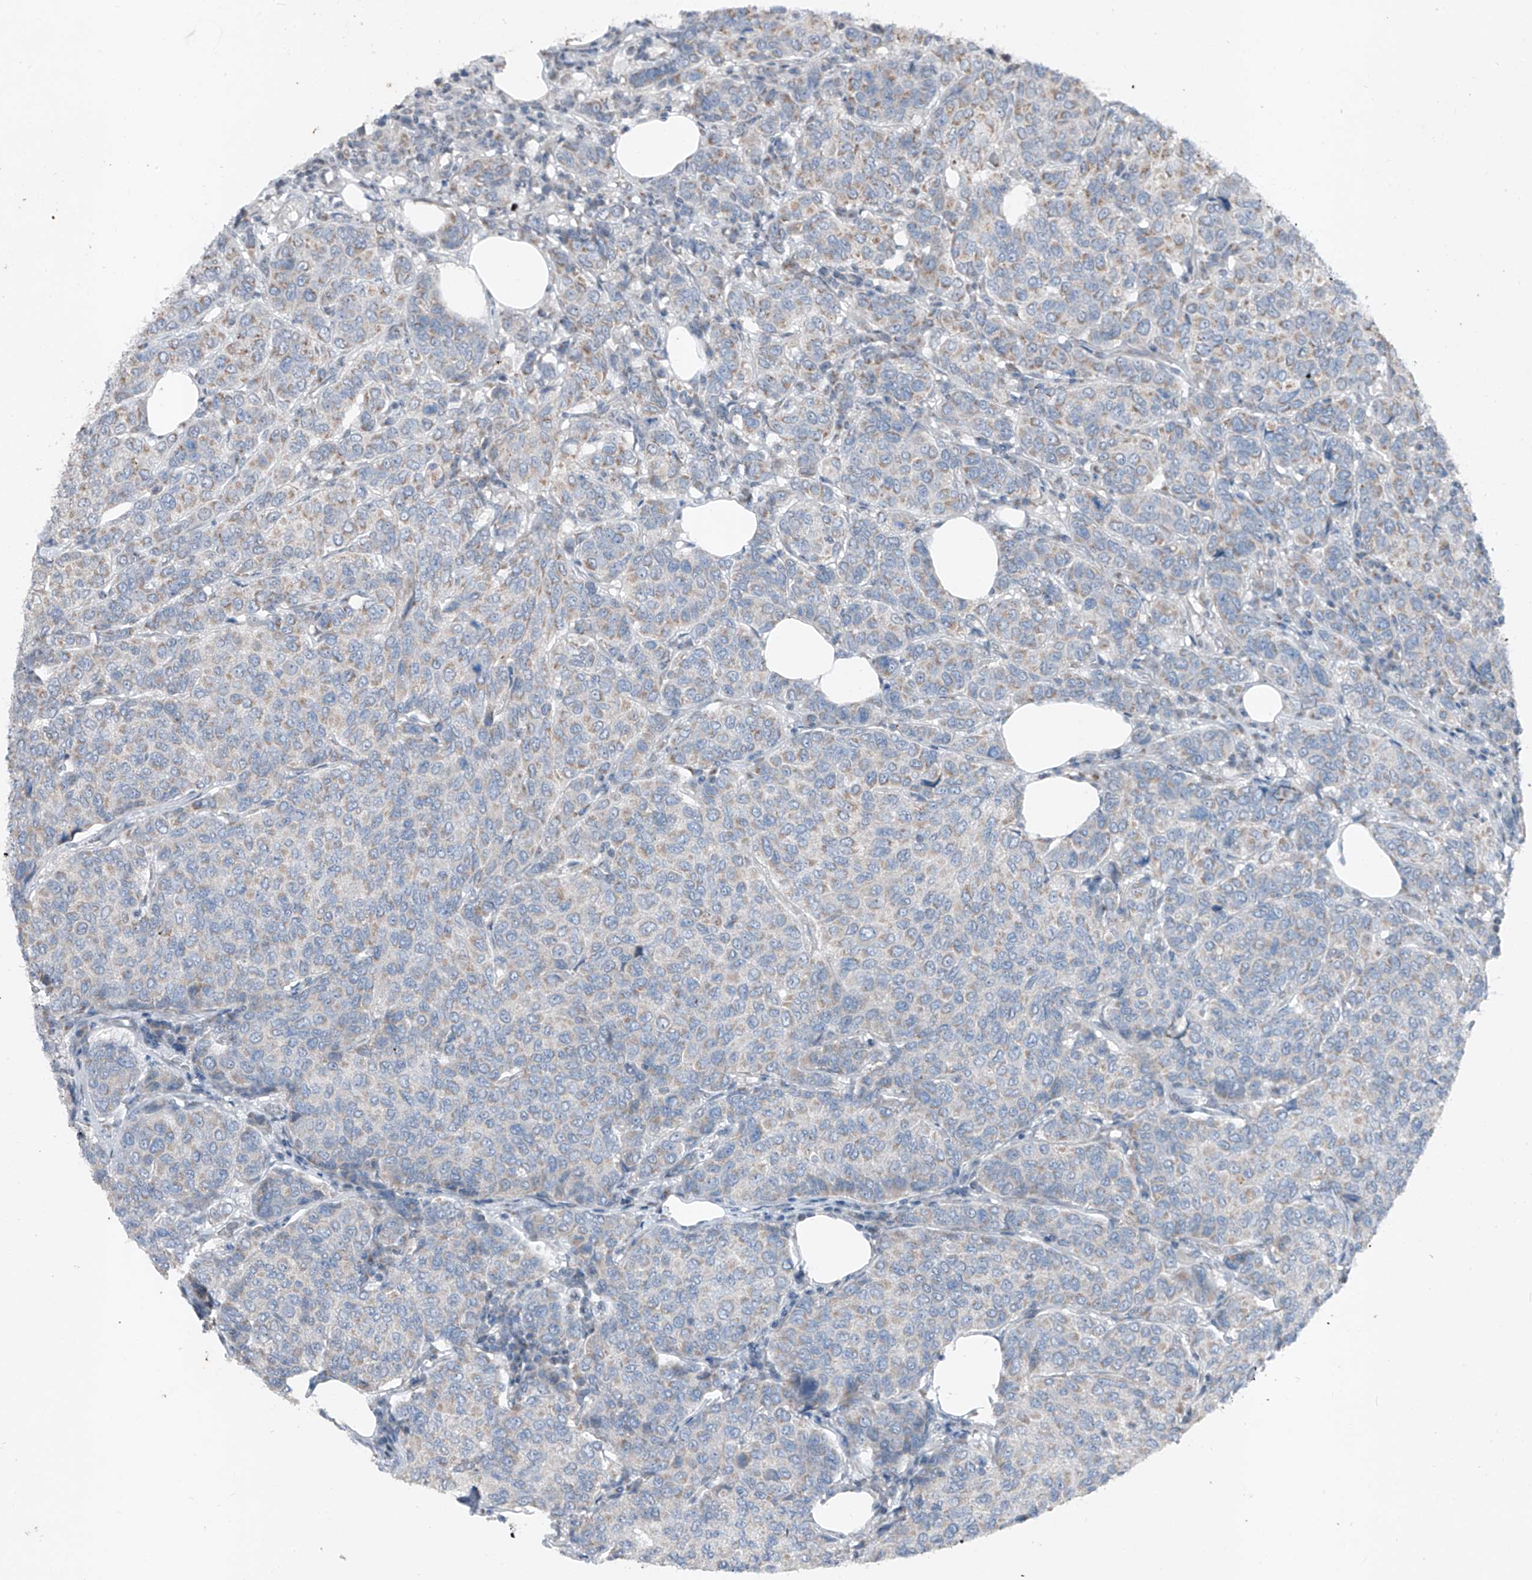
{"staining": {"intensity": "weak", "quantity": "<25%", "location": "cytoplasmic/membranous"}, "tissue": "breast cancer", "cell_type": "Tumor cells", "image_type": "cancer", "snomed": [{"axis": "morphology", "description": "Duct carcinoma"}, {"axis": "topography", "description": "Breast"}], "caption": "This image is of breast cancer (infiltrating ductal carcinoma) stained with IHC to label a protein in brown with the nuclei are counter-stained blue. There is no staining in tumor cells. (Stains: DAB (3,3'-diaminobenzidine) immunohistochemistry (IHC) with hematoxylin counter stain, Microscopy: brightfield microscopy at high magnification).", "gene": "DYRK1B", "patient": {"sex": "female", "age": 55}}